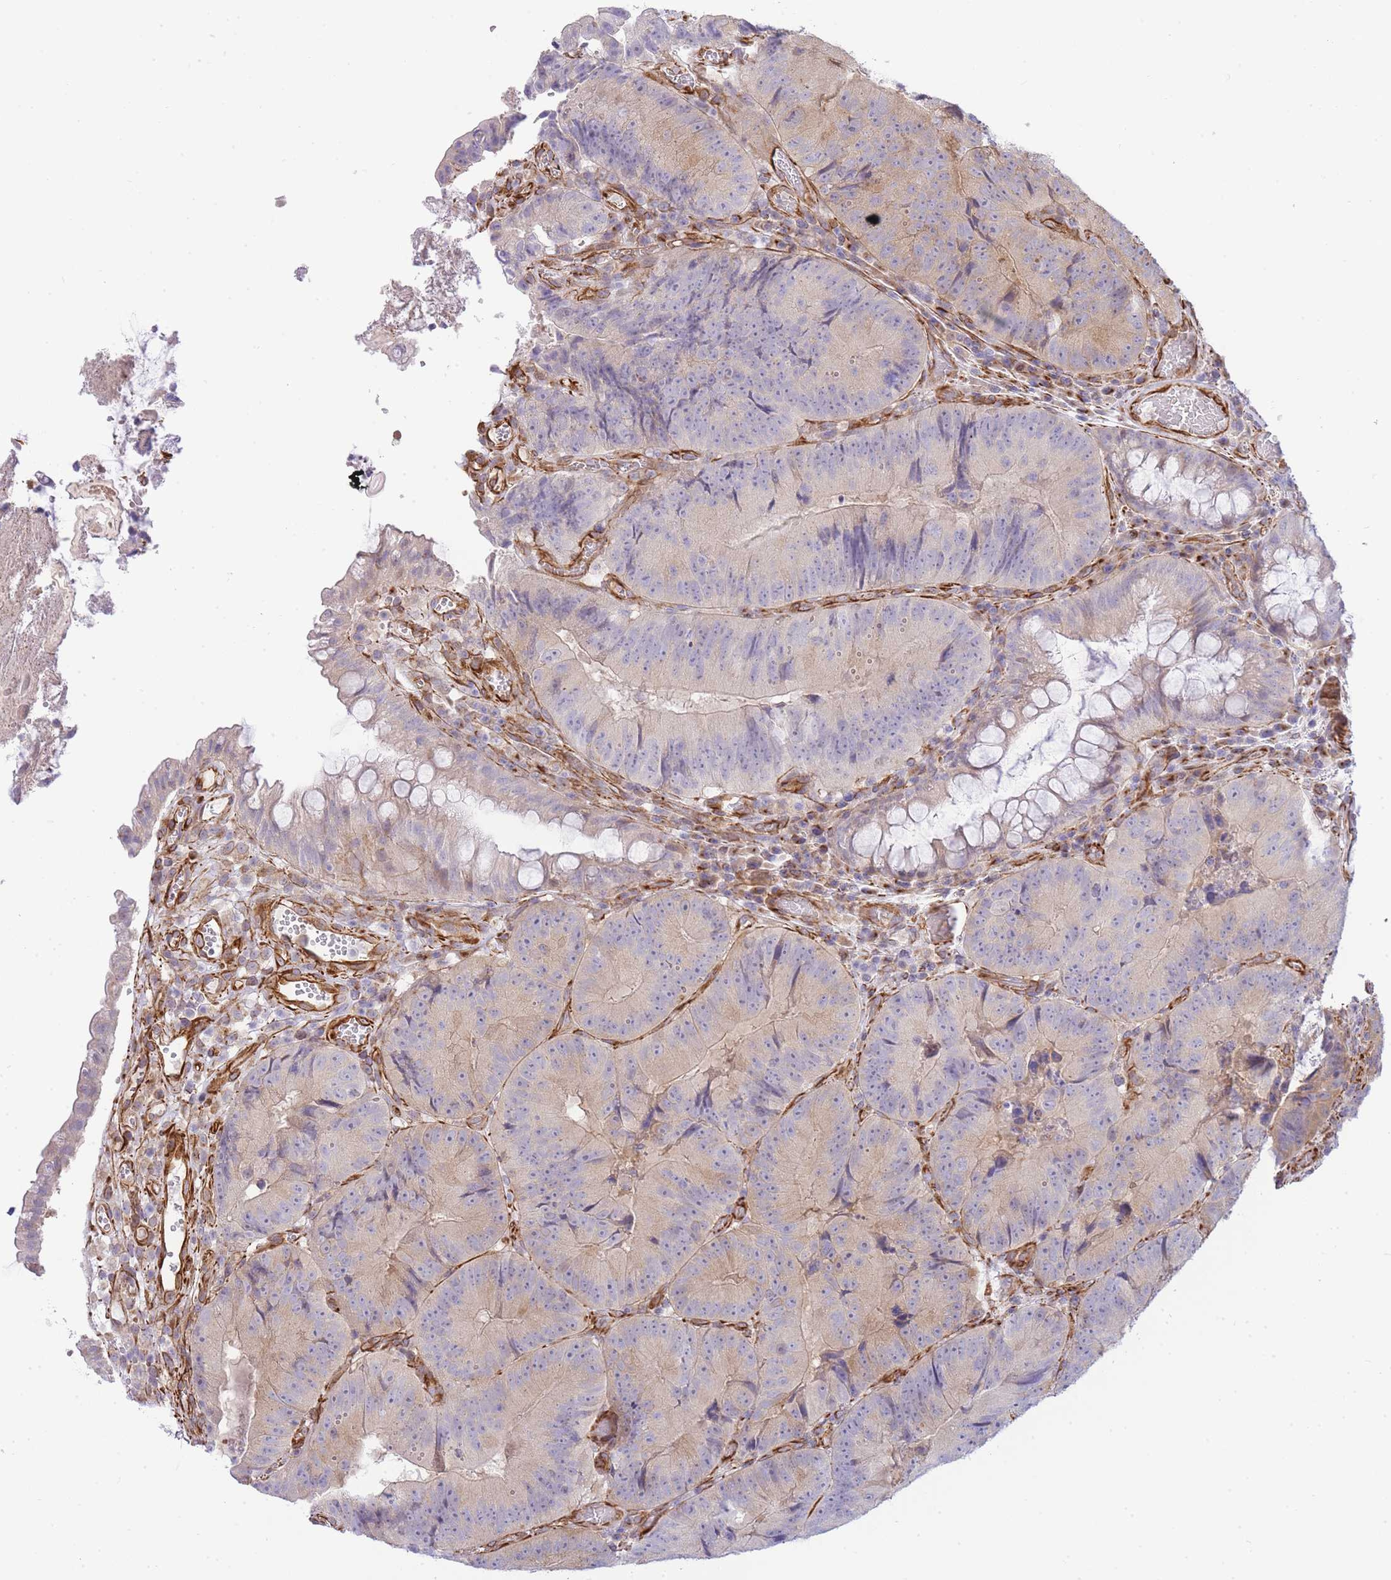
{"staining": {"intensity": "weak", "quantity": "25%-75%", "location": "cytoplasmic/membranous"}, "tissue": "colorectal cancer", "cell_type": "Tumor cells", "image_type": "cancer", "snomed": [{"axis": "morphology", "description": "Adenocarcinoma, NOS"}, {"axis": "topography", "description": "Colon"}], "caption": "A photomicrograph of human colorectal adenocarcinoma stained for a protein displays weak cytoplasmic/membranous brown staining in tumor cells. (DAB IHC, brown staining for protein, blue staining for nuclei).", "gene": "ECPAS", "patient": {"sex": "female", "age": 86}}